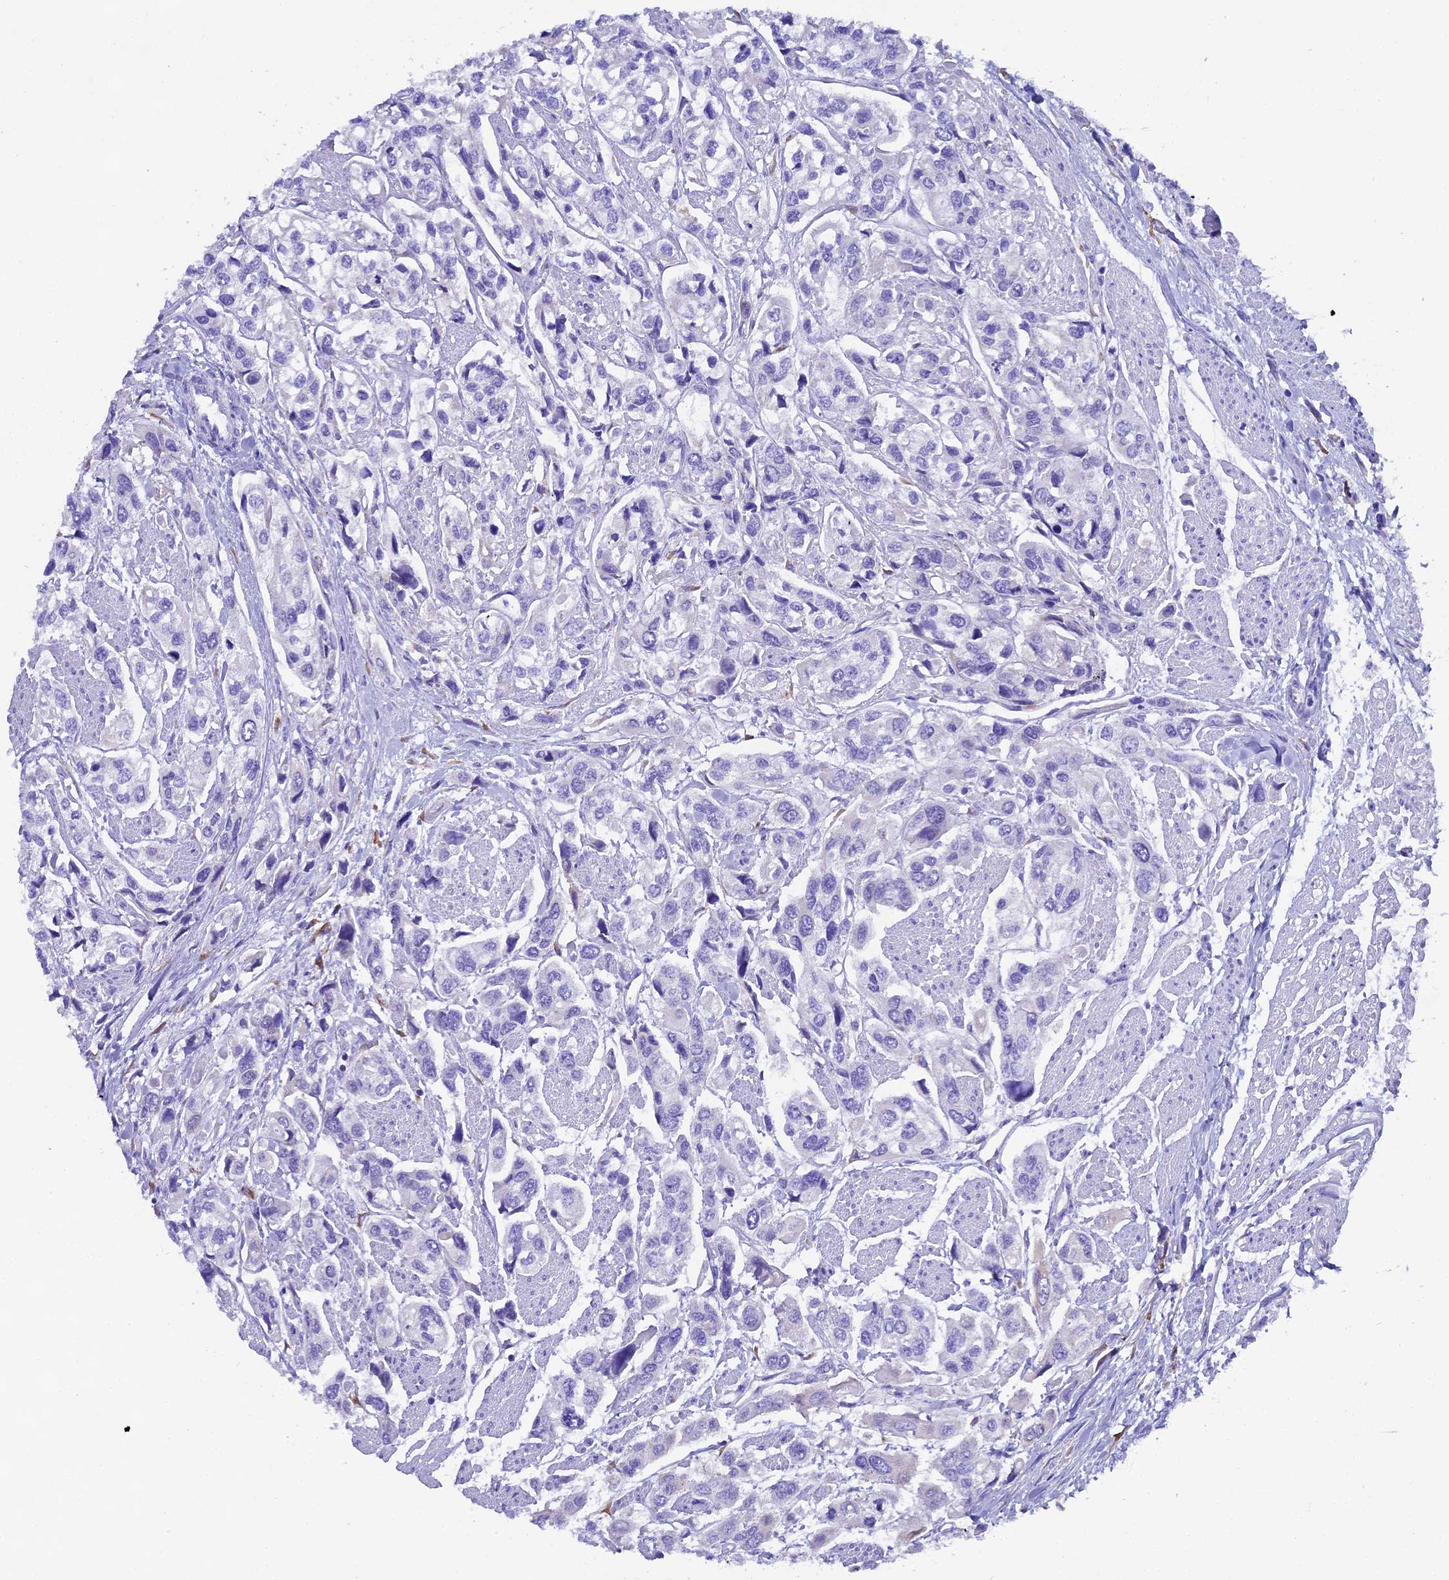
{"staining": {"intensity": "negative", "quantity": "none", "location": "none"}, "tissue": "urothelial cancer", "cell_type": "Tumor cells", "image_type": "cancer", "snomed": [{"axis": "morphology", "description": "Urothelial carcinoma, High grade"}, {"axis": "topography", "description": "Urinary bladder"}], "caption": "Urothelial cancer was stained to show a protein in brown. There is no significant positivity in tumor cells.", "gene": "FKBP11", "patient": {"sex": "male", "age": 67}}